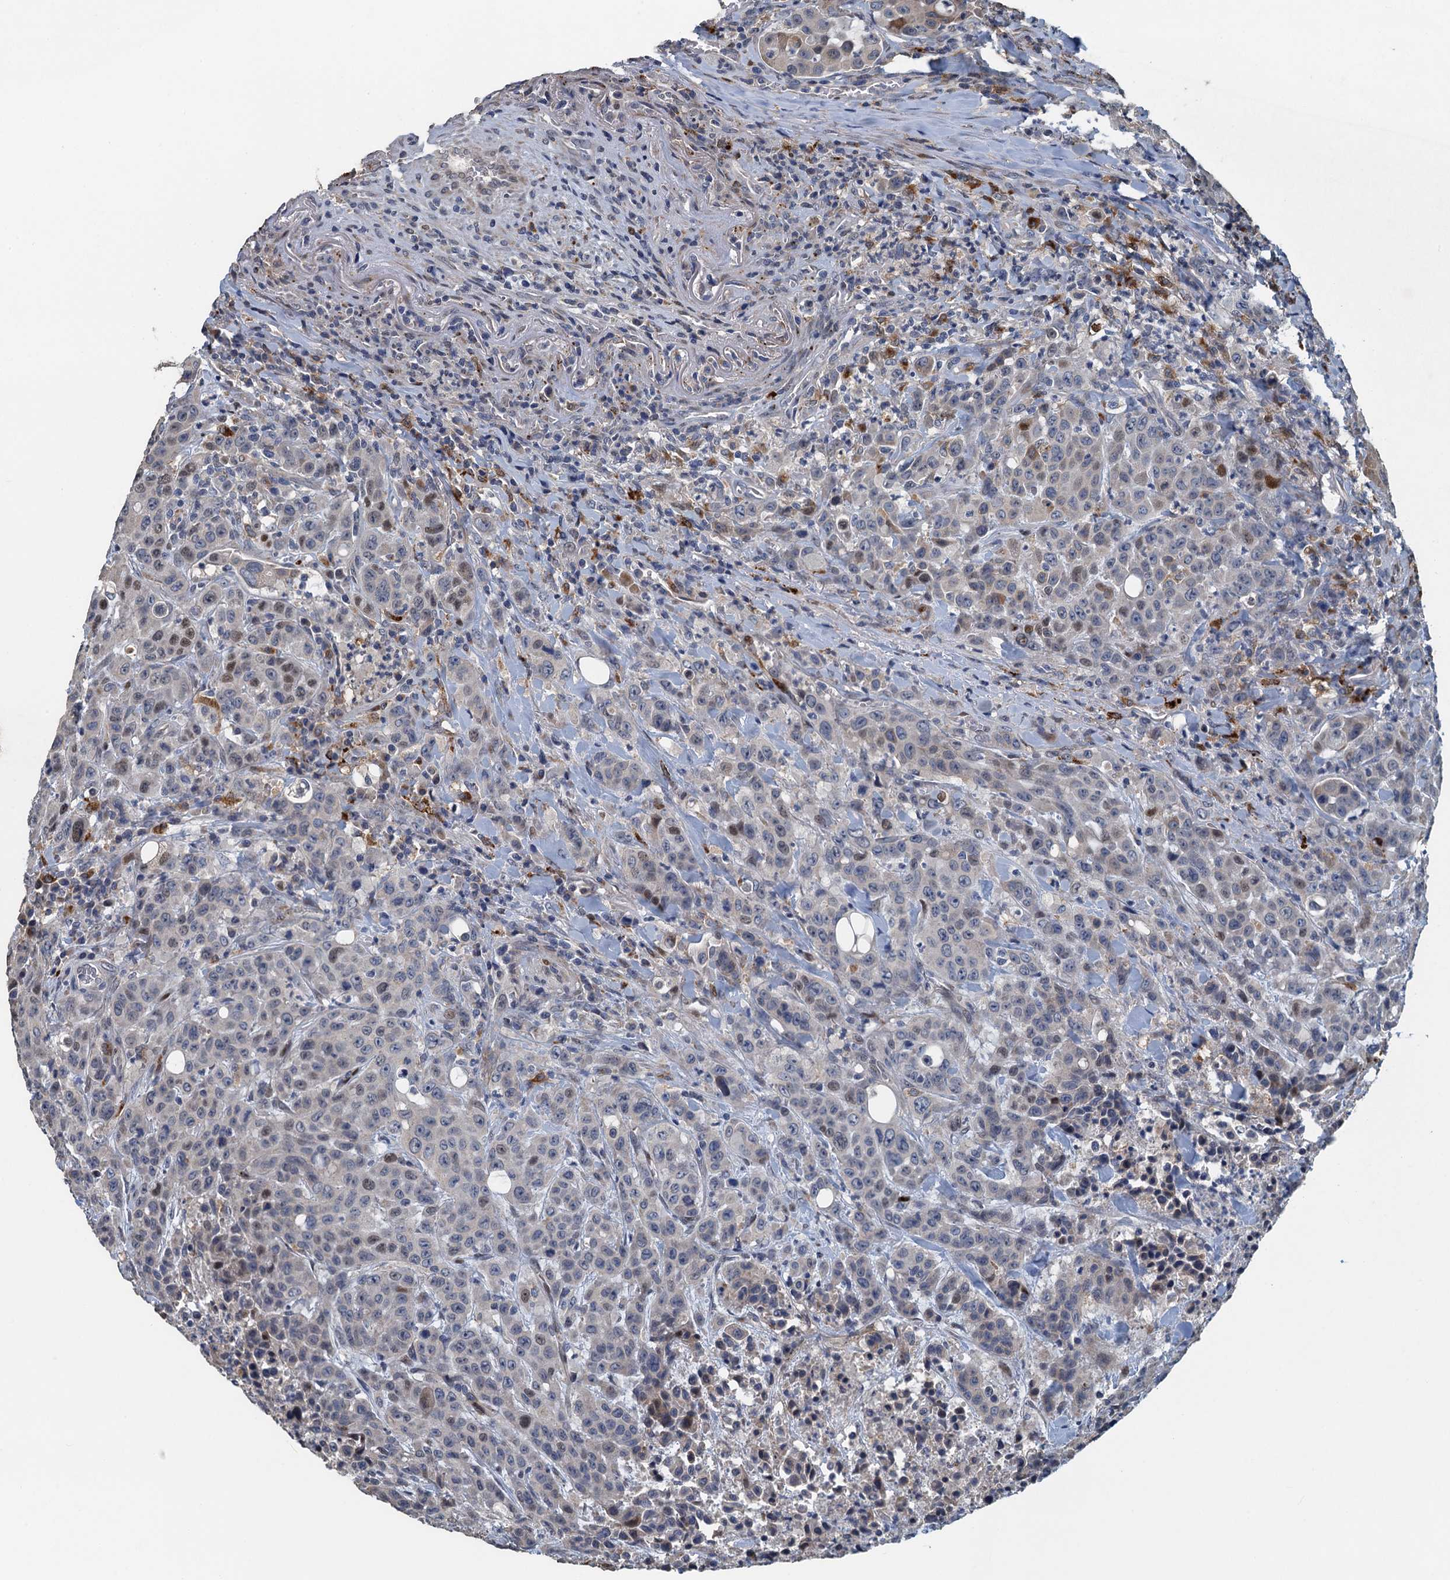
{"staining": {"intensity": "weak", "quantity": "<25%", "location": "cytoplasmic/membranous"}, "tissue": "colorectal cancer", "cell_type": "Tumor cells", "image_type": "cancer", "snomed": [{"axis": "morphology", "description": "Adenocarcinoma, NOS"}, {"axis": "topography", "description": "Colon"}], "caption": "Immunohistochemistry photomicrograph of colorectal cancer stained for a protein (brown), which displays no expression in tumor cells.", "gene": "AGRN", "patient": {"sex": "male", "age": 62}}